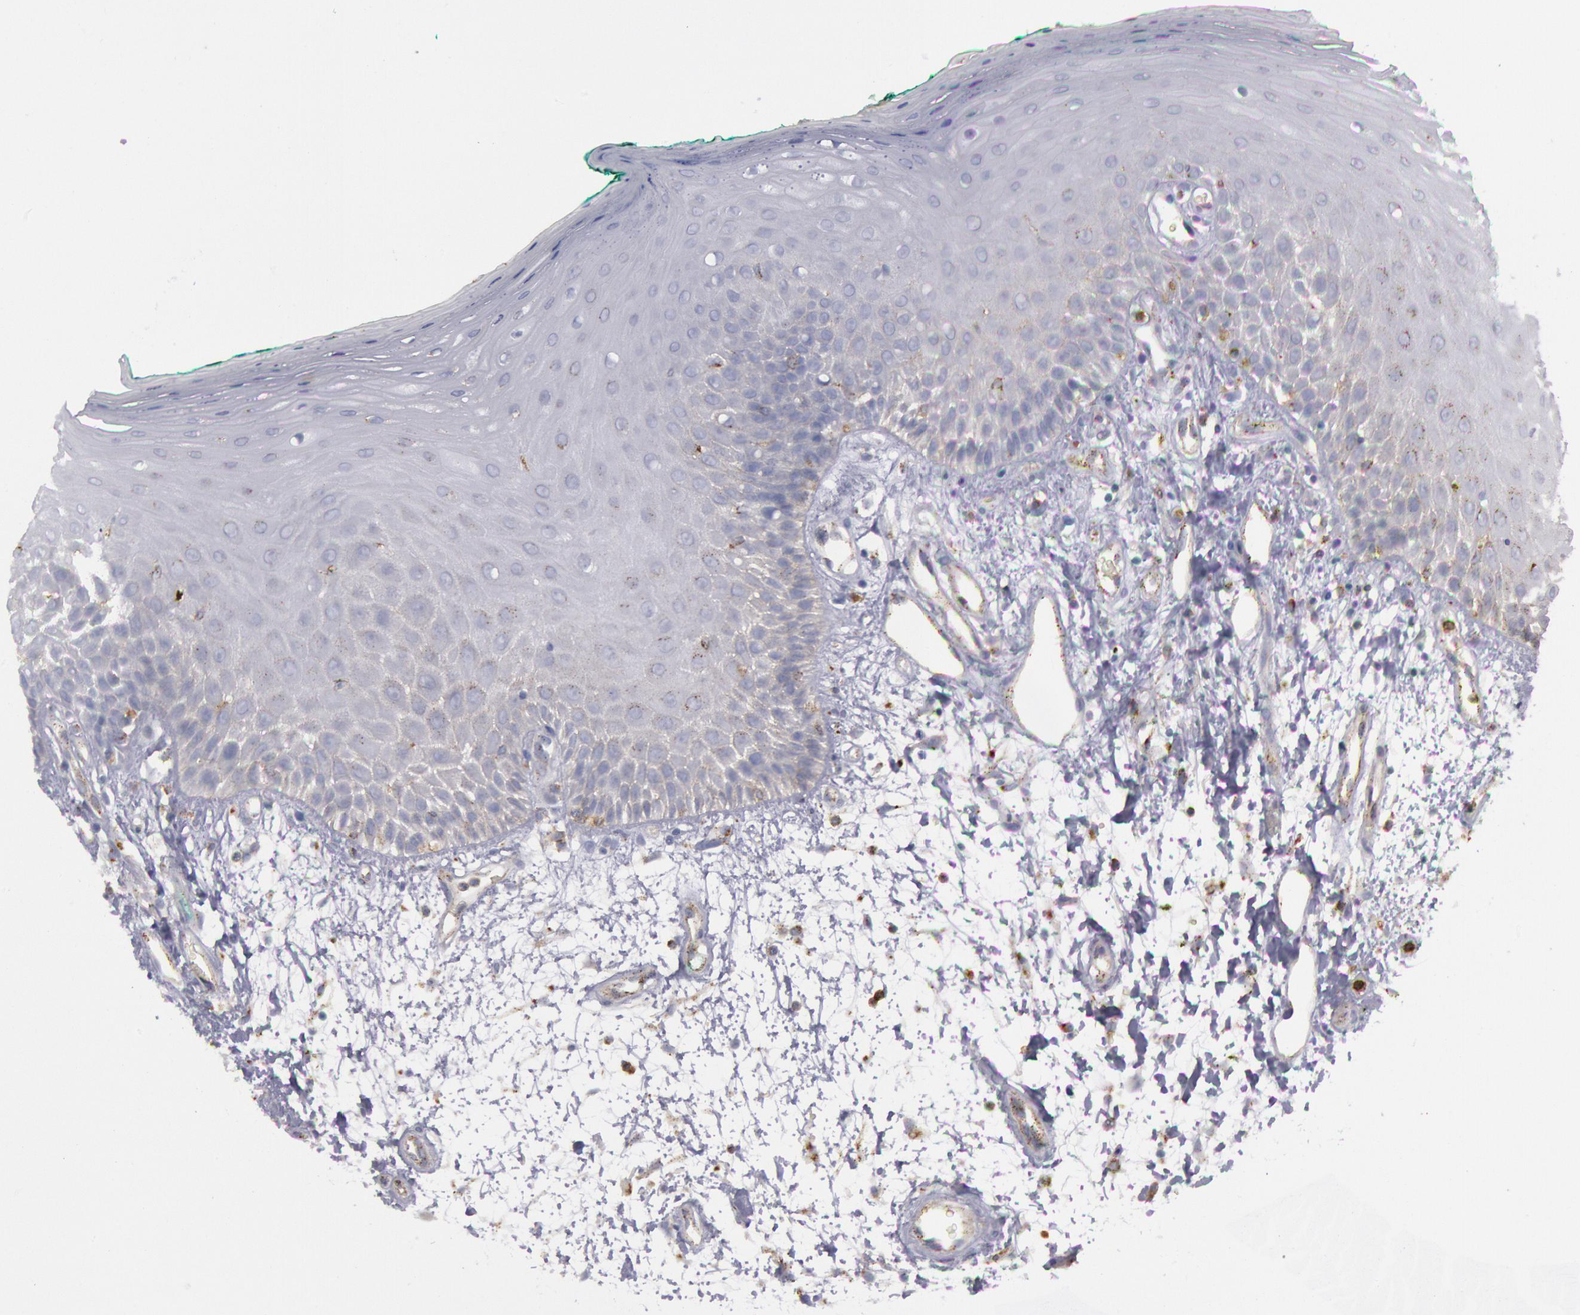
{"staining": {"intensity": "negative", "quantity": "none", "location": "none"}, "tissue": "oral mucosa", "cell_type": "Squamous epithelial cells", "image_type": "normal", "snomed": [{"axis": "morphology", "description": "Normal tissue, NOS"}, {"axis": "morphology", "description": "Squamous cell carcinoma, NOS"}, {"axis": "topography", "description": "Skeletal muscle"}, {"axis": "topography", "description": "Oral tissue"}, {"axis": "topography", "description": "Head-Neck"}], "caption": "The image demonstrates no staining of squamous epithelial cells in unremarkable oral mucosa.", "gene": "FLOT1", "patient": {"sex": "female", "age": 84}}